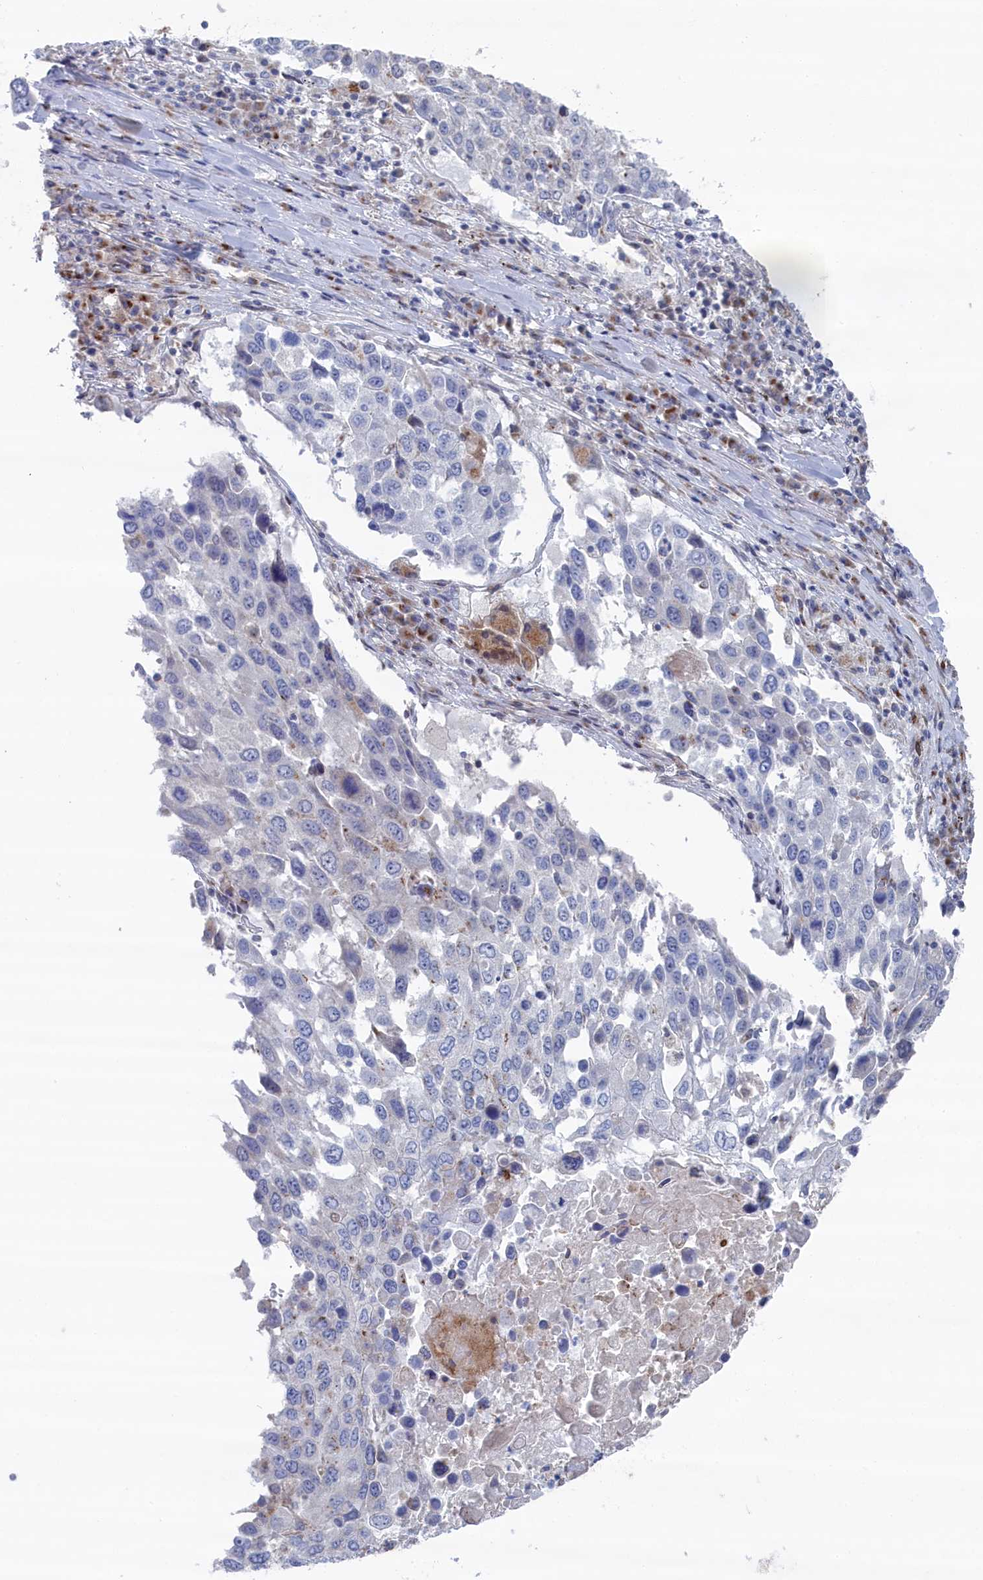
{"staining": {"intensity": "negative", "quantity": "none", "location": "none"}, "tissue": "lung cancer", "cell_type": "Tumor cells", "image_type": "cancer", "snomed": [{"axis": "morphology", "description": "Squamous cell carcinoma, NOS"}, {"axis": "topography", "description": "Lung"}], "caption": "A micrograph of human squamous cell carcinoma (lung) is negative for staining in tumor cells.", "gene": "IRX1", "patient": {"sex": "male", "age": 65}}